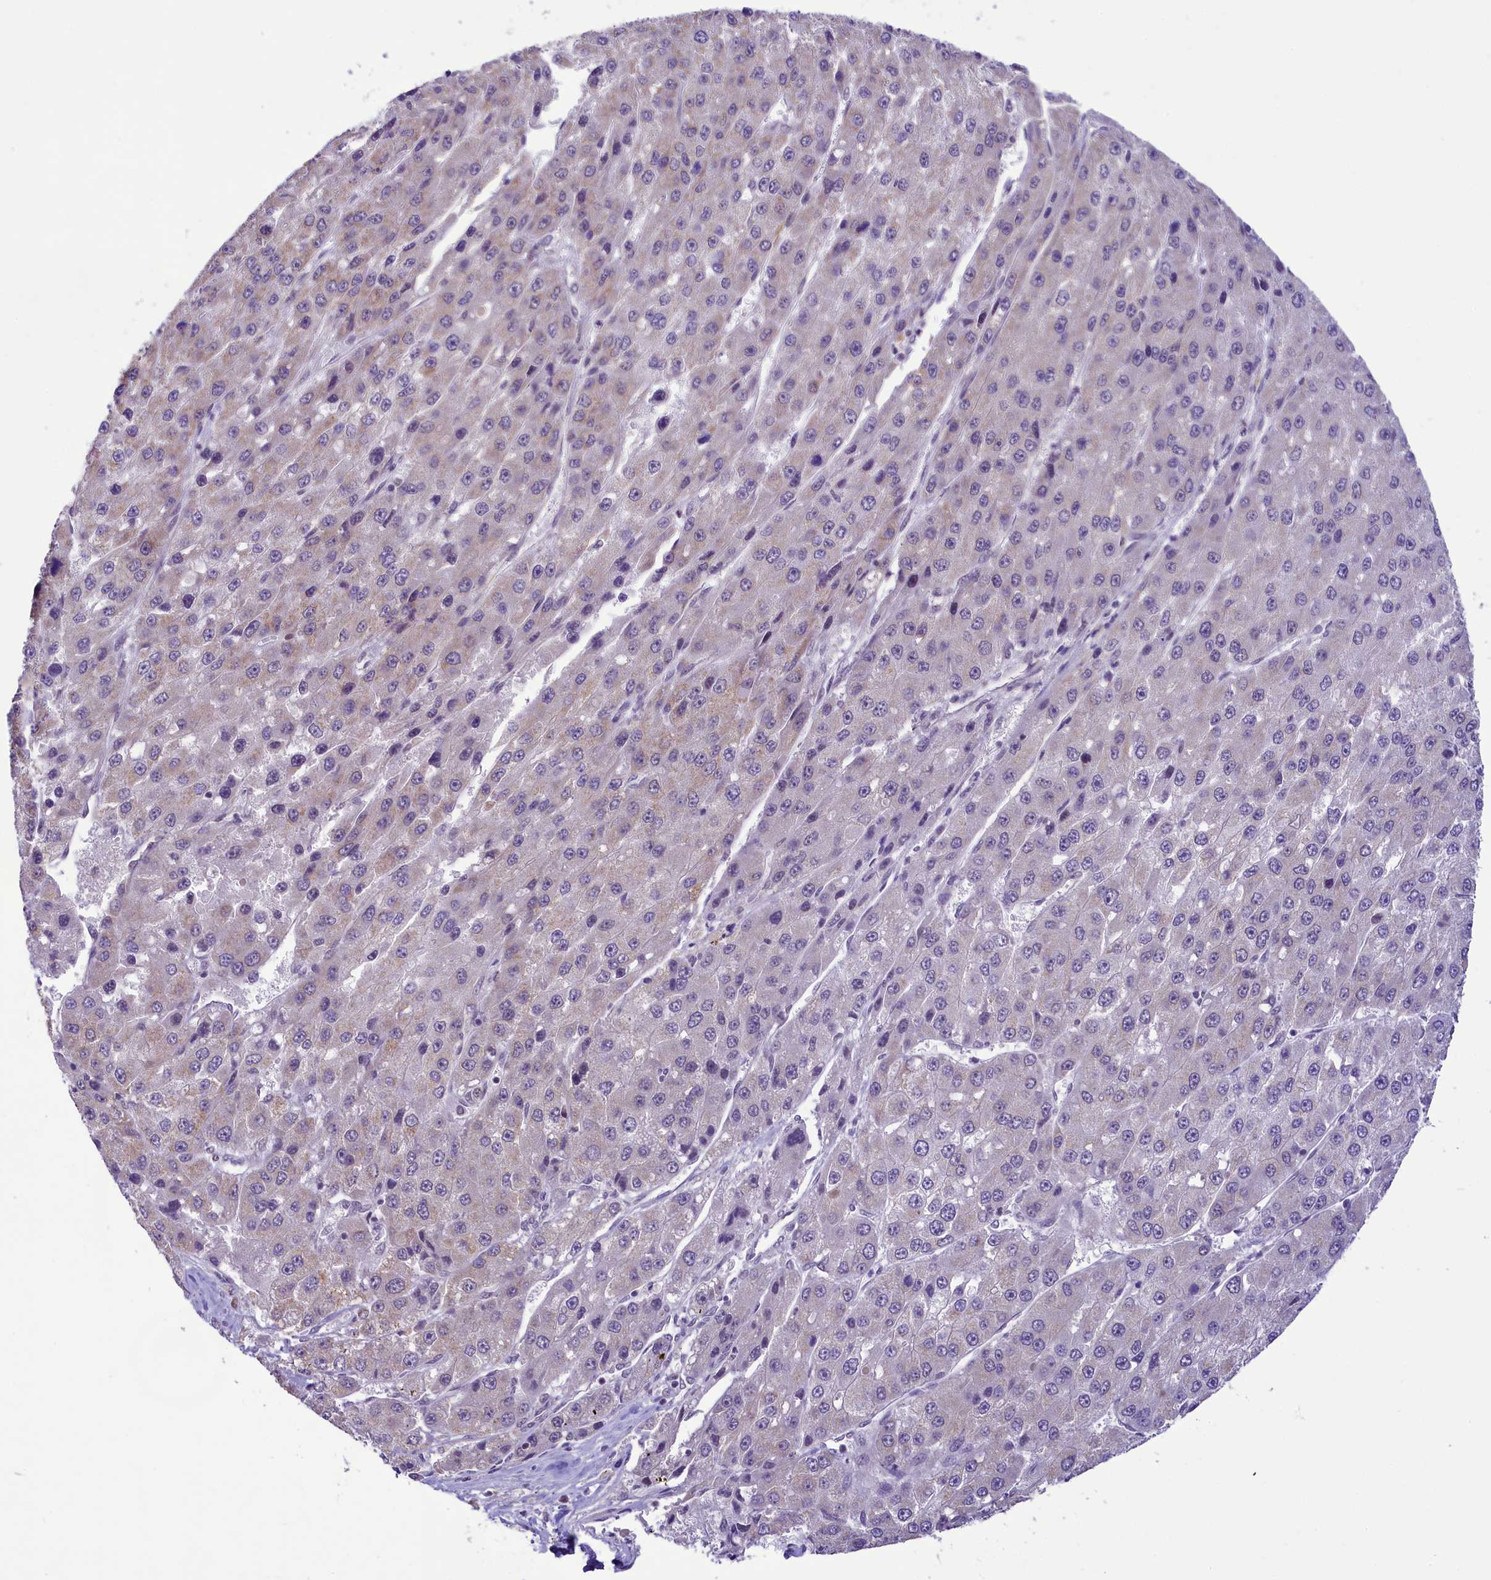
{"staining": {"intensity": "weak", "quantity": "<25%", "location": "cytoplasmic/membranous"}, "tissue": "liver cancer", "cell_type": "Tumor cells", "image_type": "cancer", "snomed": [{"axis": "morphology", "description": "Carcinoma, Hepatocellular, NOS"}, {"axis": "topography", "description": "Liver"}], "caption": "Liver hepatocellular carcinoma was stained to show a protein in brown. There is no significant staining in tumor cells.", "gene": "PAF1", "patient": {"sex": "female", "age": 73}}